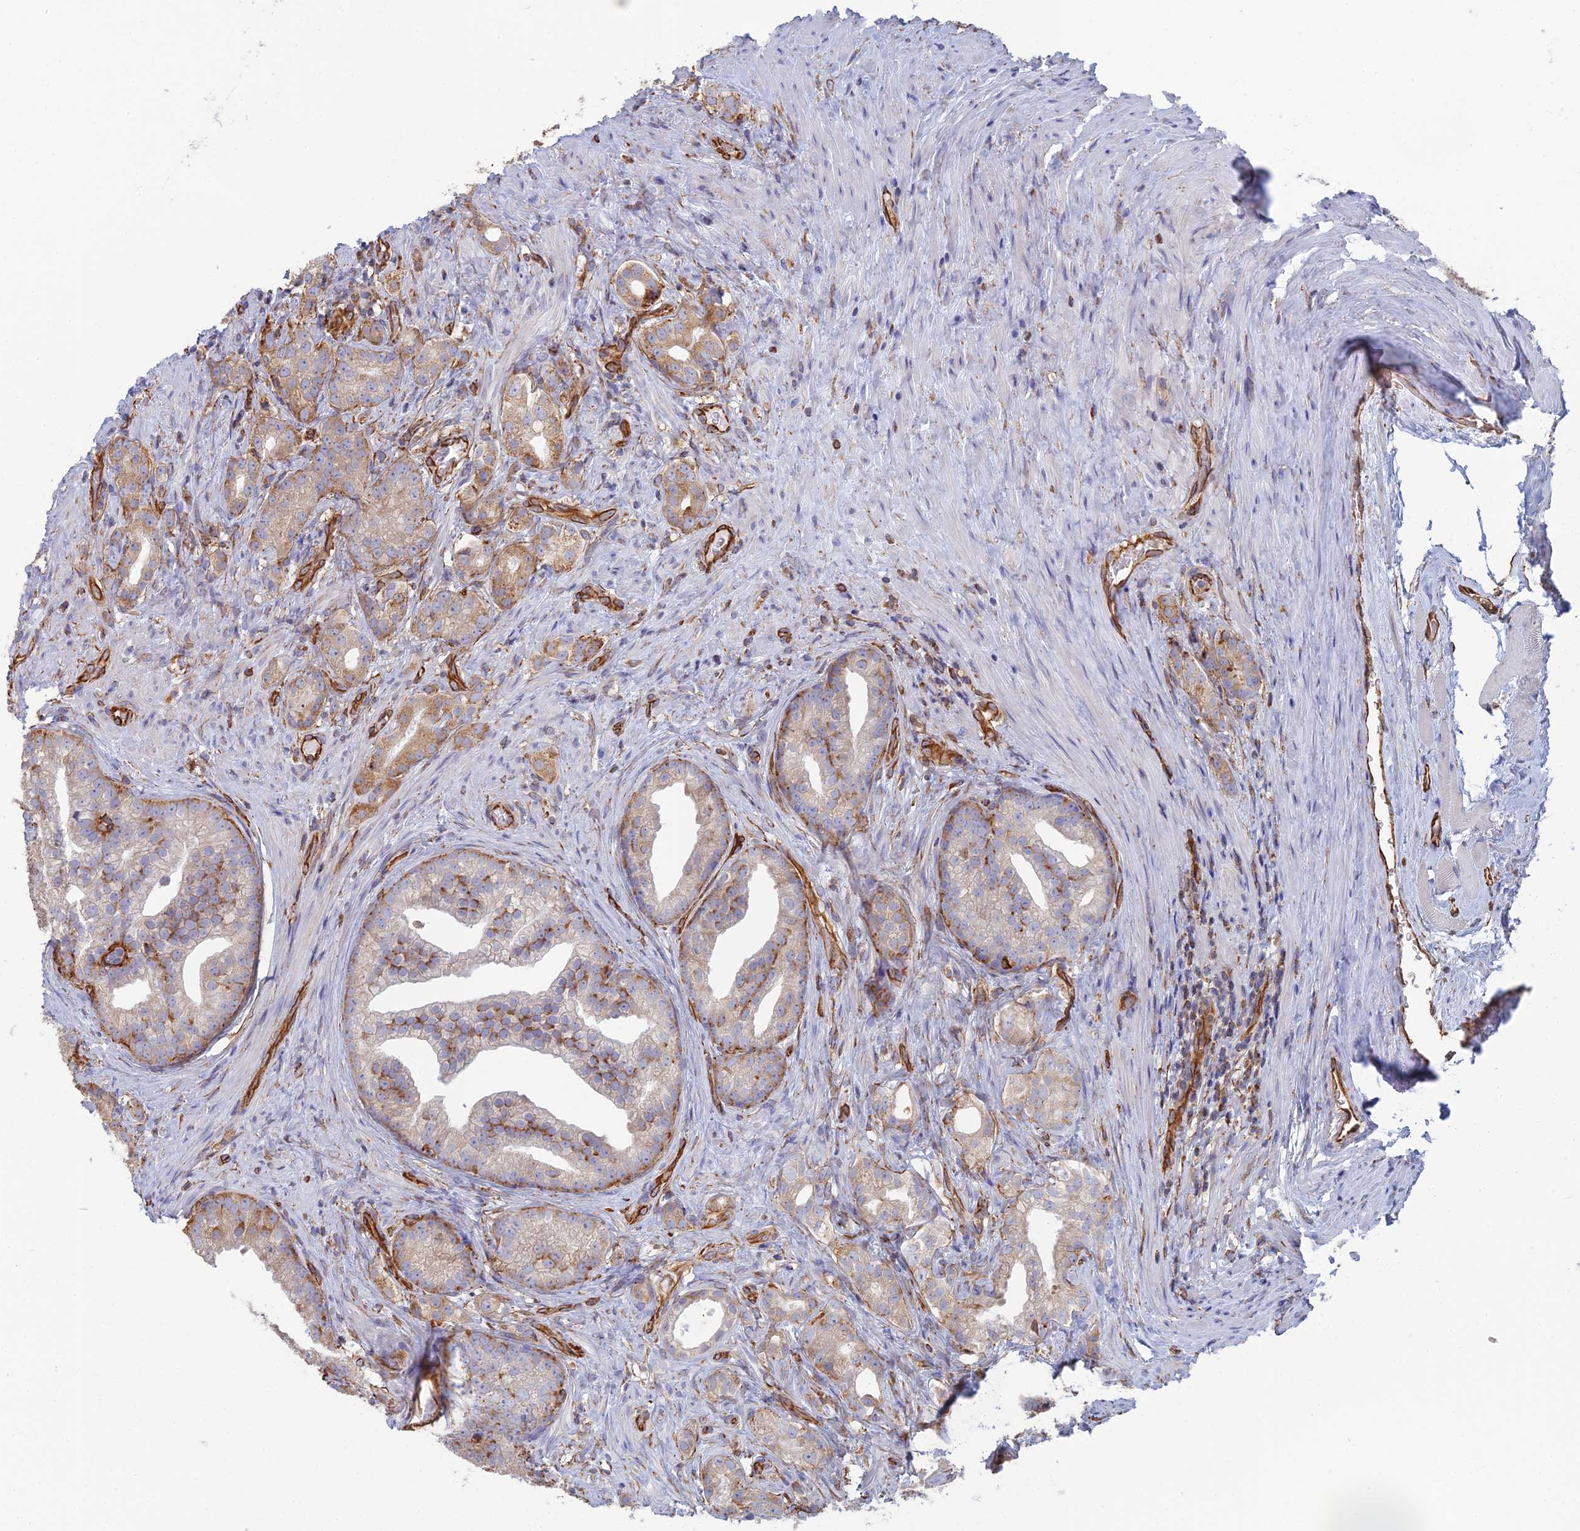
{"staining": {"intensity": "moderate", "quantity": ">75%", "location": "cytoplasmic/membranous"}, "tissue": "prostate cancer", "cell_type": "Tumor cells", "image_type": "cancer", "snomed": [{"axis": "morphology", "description": "Adenocarcinoma, Low grade"}, {"axis": "topography", "description": "Prostate"}], "caption": "Protein staining displays moderate cytoplasmic/membranous expression in about >75% of tumor cells in prostate cancer.", "gene": "CLVS2", "patient": {"sex": "male", "age": 71}}